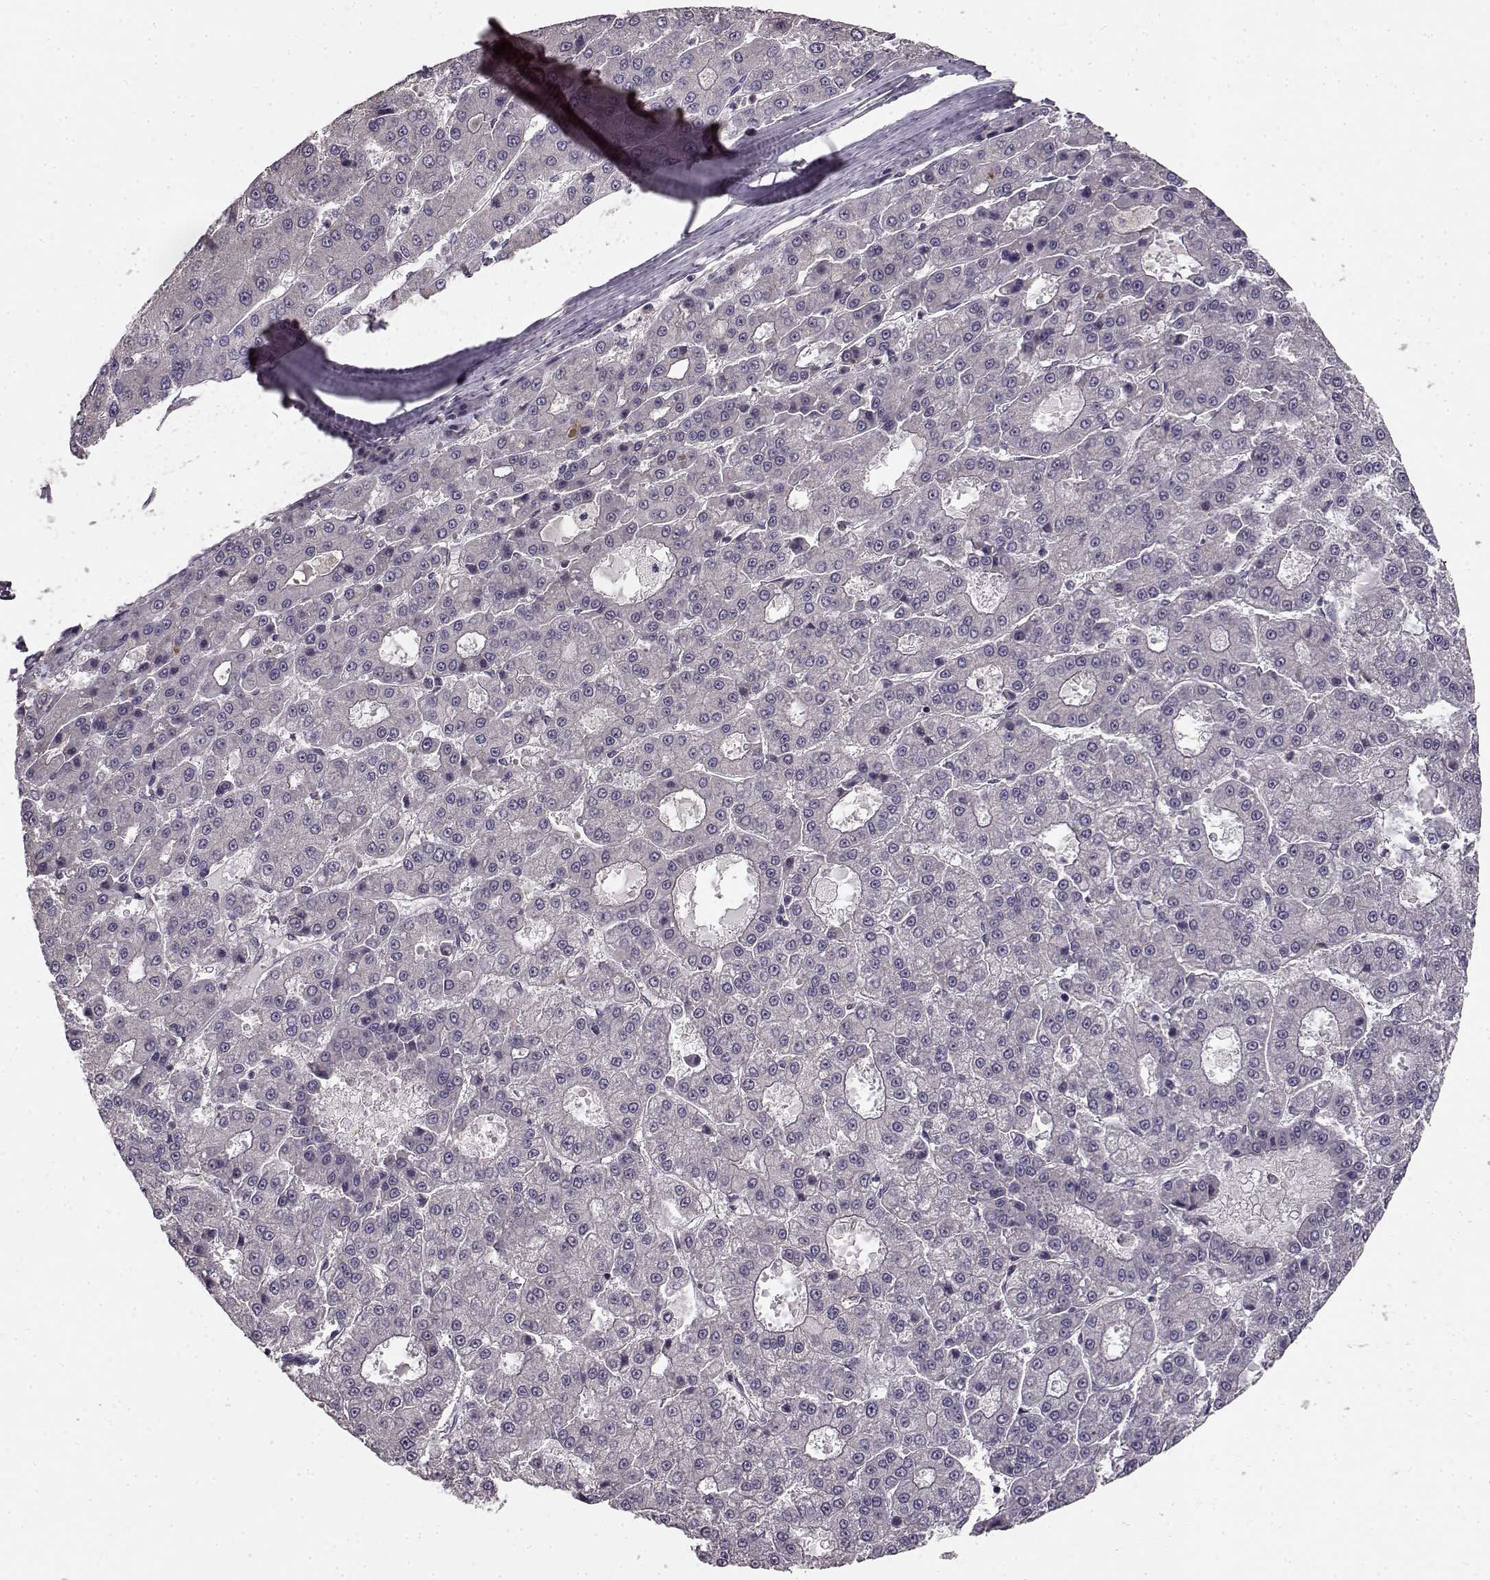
{"staining": {"intensity": "negative", "quantity": "none", "location": "none"}, "tissue": "liver cancer", "cell_type": "Tumor cells", "image_type": "cancer", "snomed": [{"axis": "morphology", "description": "Carcinoma, Hepatocellular, NOS"}, {"axis": "topography", "description": "Liver"}], "caption": "Liver cancer (hepatocellular carcinoma) was stained to show a protein in brown. There is no significant positivity in tumor cells.", "gene": "ERBB3", "patient": {"sex": "male", "age": 70}}